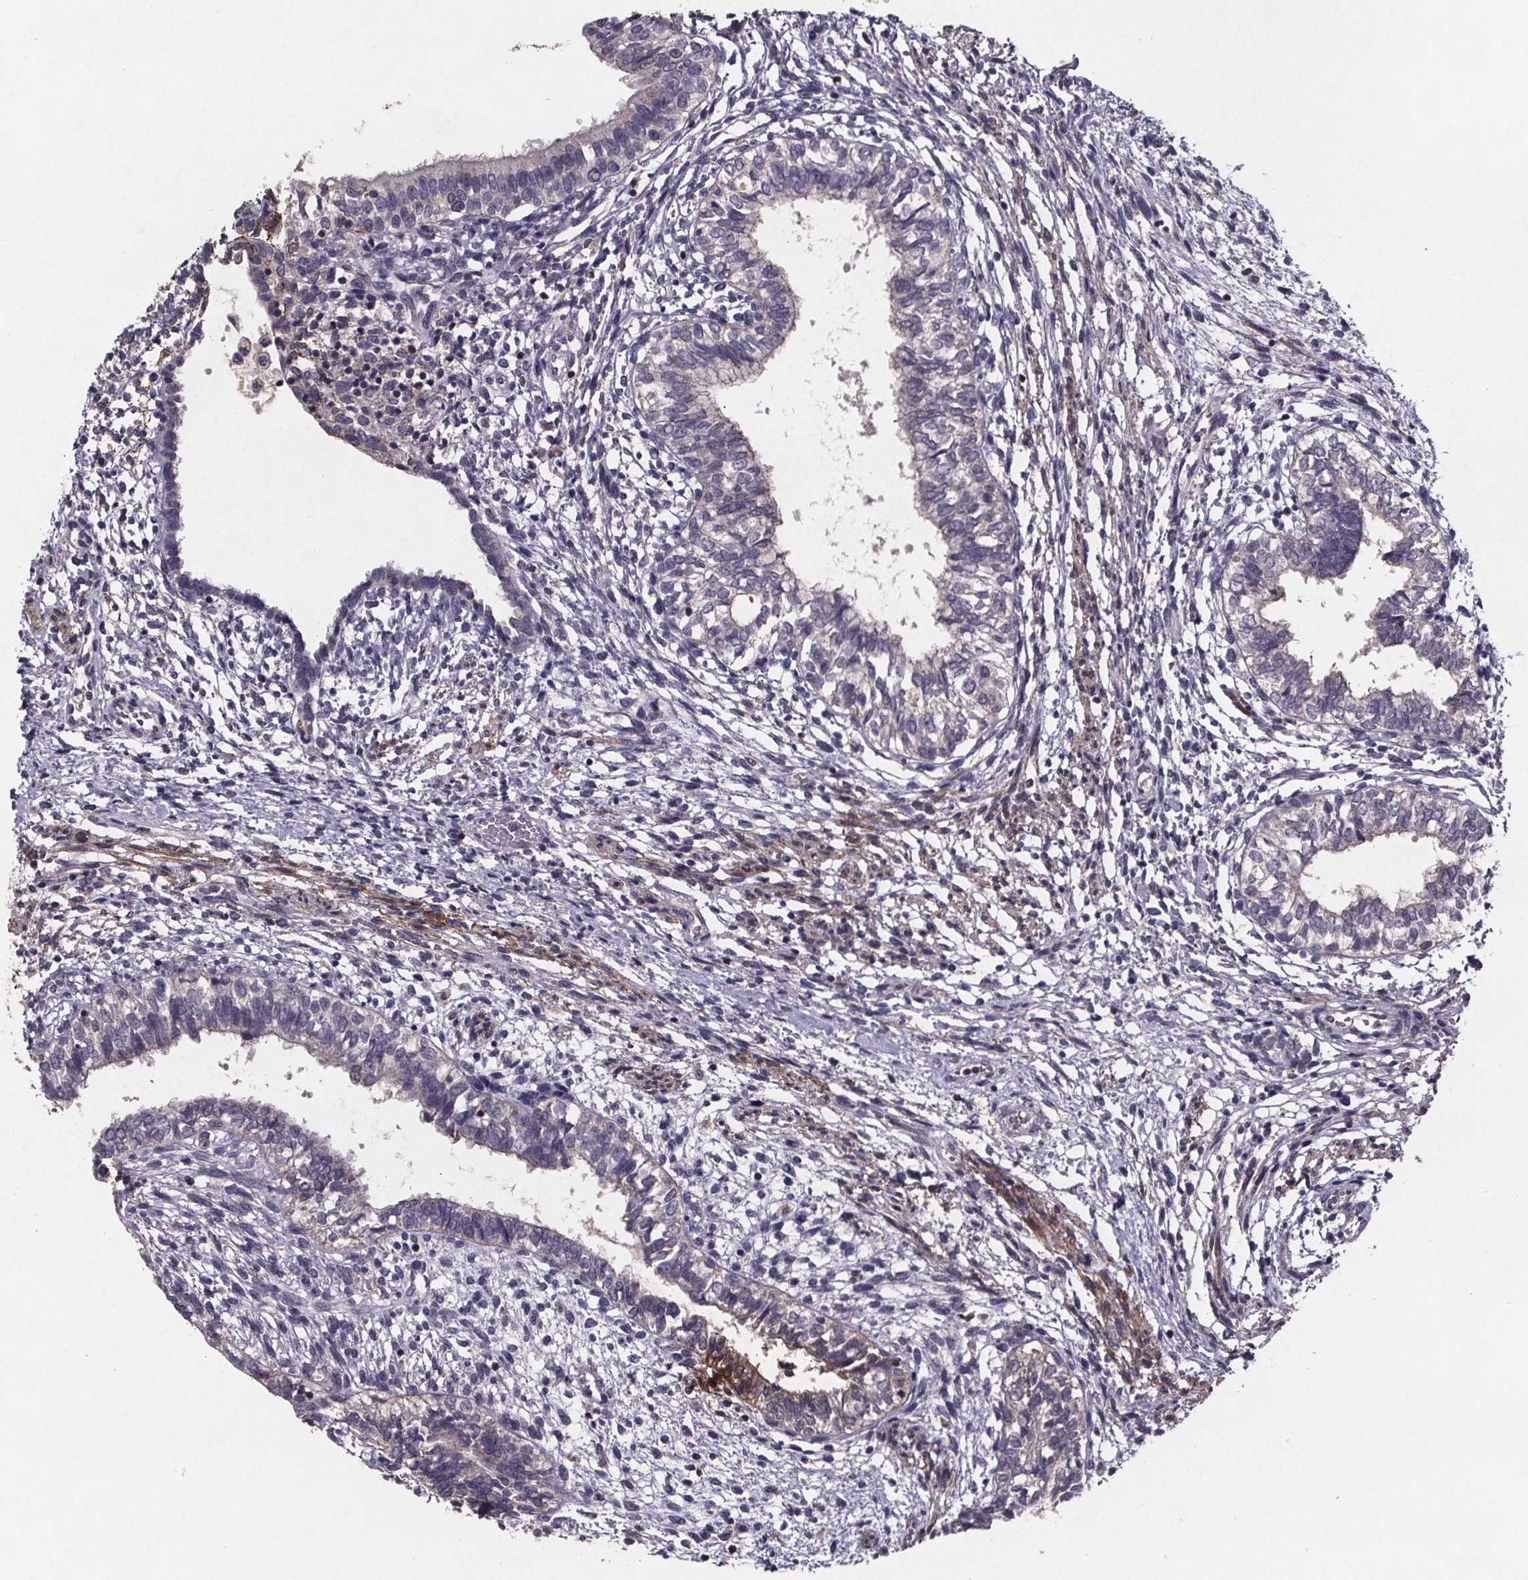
{"staining": {"intensity": "negative", "quantity": "none", "location": "none"}, "tissue": "testis cancer", "cell_type": "Tumor cells", "image_type": "cancer", "snomed": [{"axis": "morphology", "description": "Carcinoma, Embryonal, NOS"}, {"axis": "topography", "description": "Testis"}], "caption": "Tumor cells are negative for protein expression in human testis cancer.", "gene": "PALLD", "patient": {"sex": "male", "age": 37}}